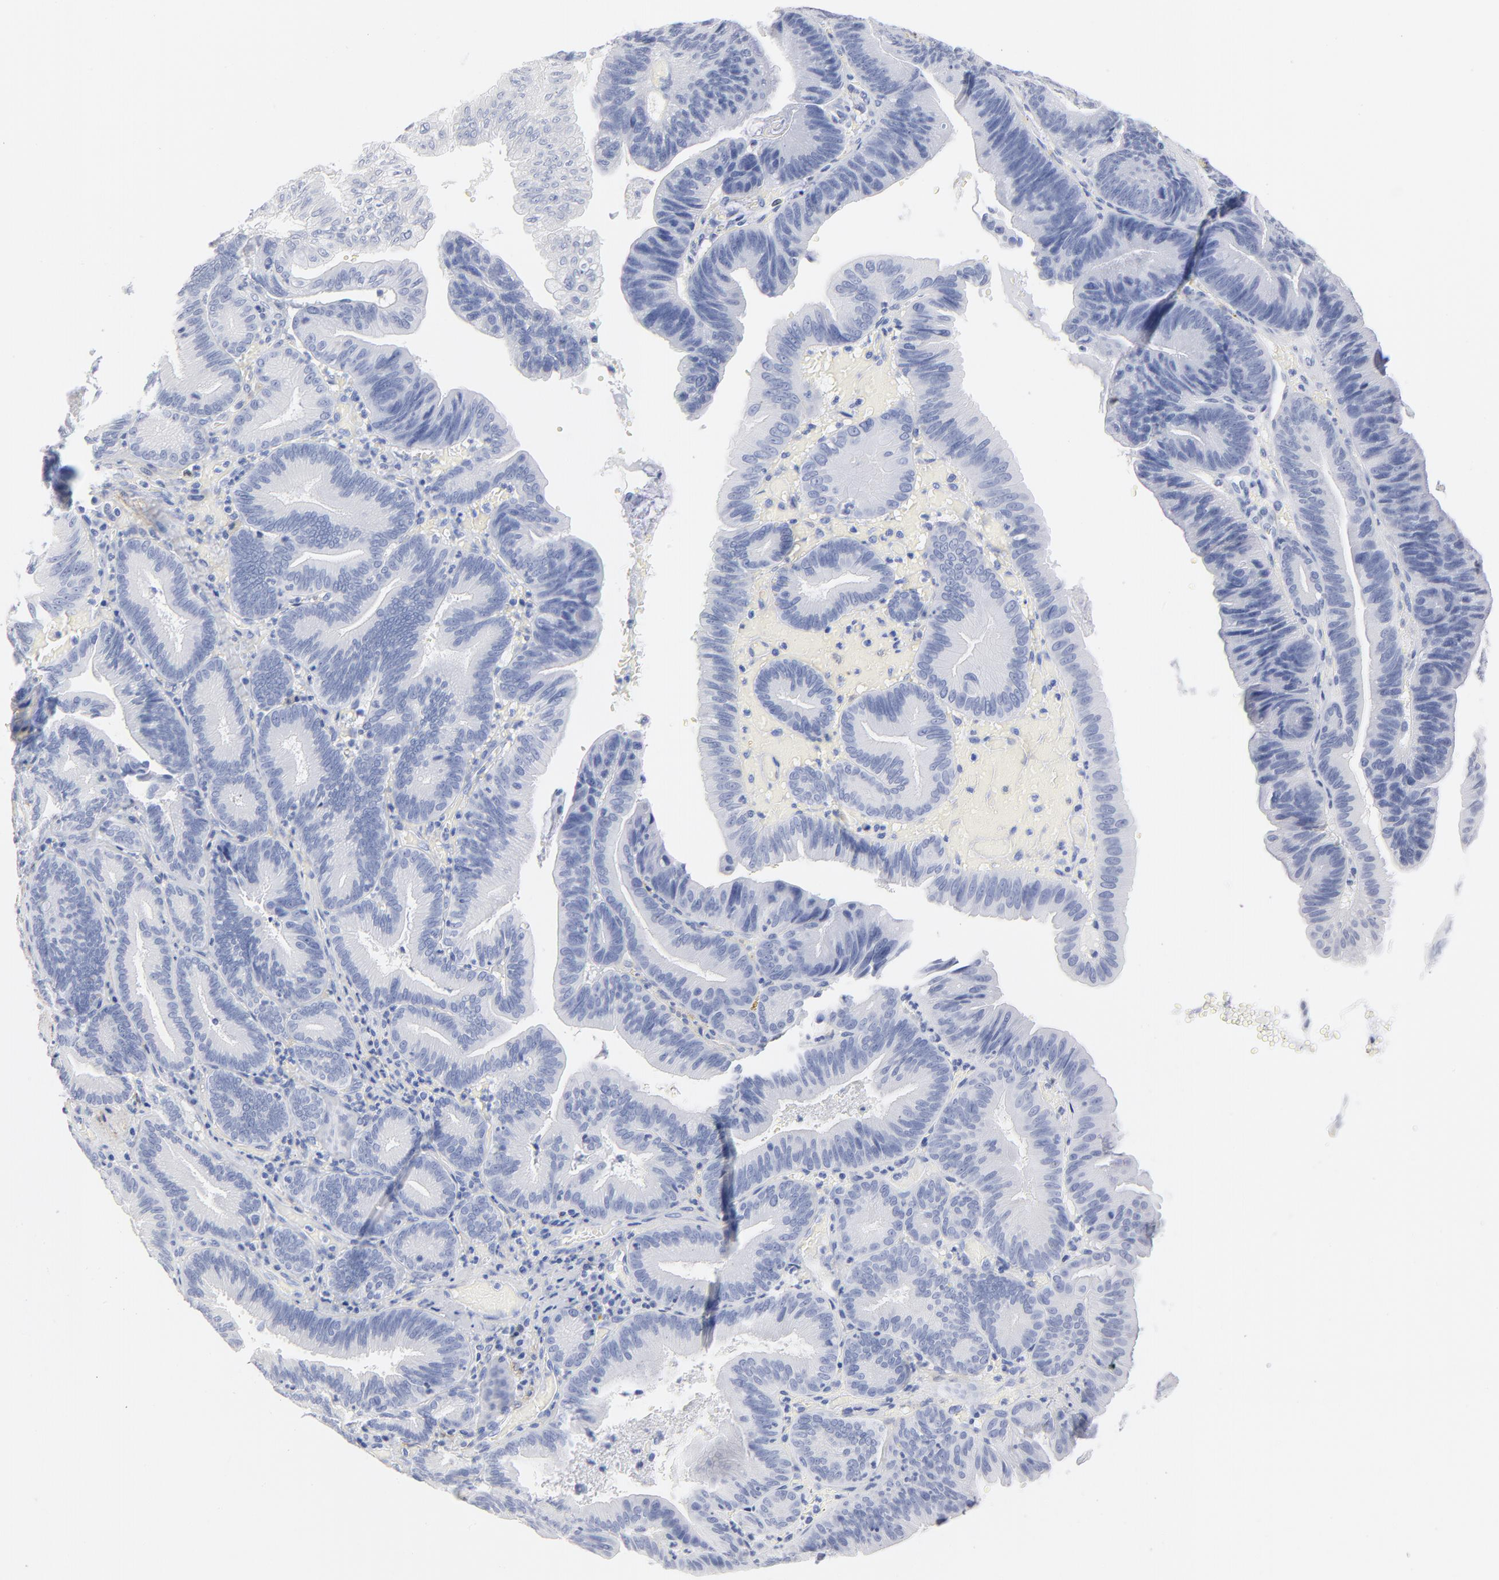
{"staining": {"intensity": "negative", "quantity": "none", "location": "none"}, "tissue": "pancreatic cancer", "cell_type": "Tumor cells", "image_type": "cancer", "snomed": [{"axis": "morphology", "description": "Adenocarcinoma, NOS"}, {"axis": "topography", "description": "Pancreas"}], "caption": "Immunohistochemistry micrograph of pancreatic cancer (adenocarcinoma) stained for a protein (brown), which displays no staining in tumor cells.", "gene": "AGTR1", "patient": {"sex": "male", "age": 82}}